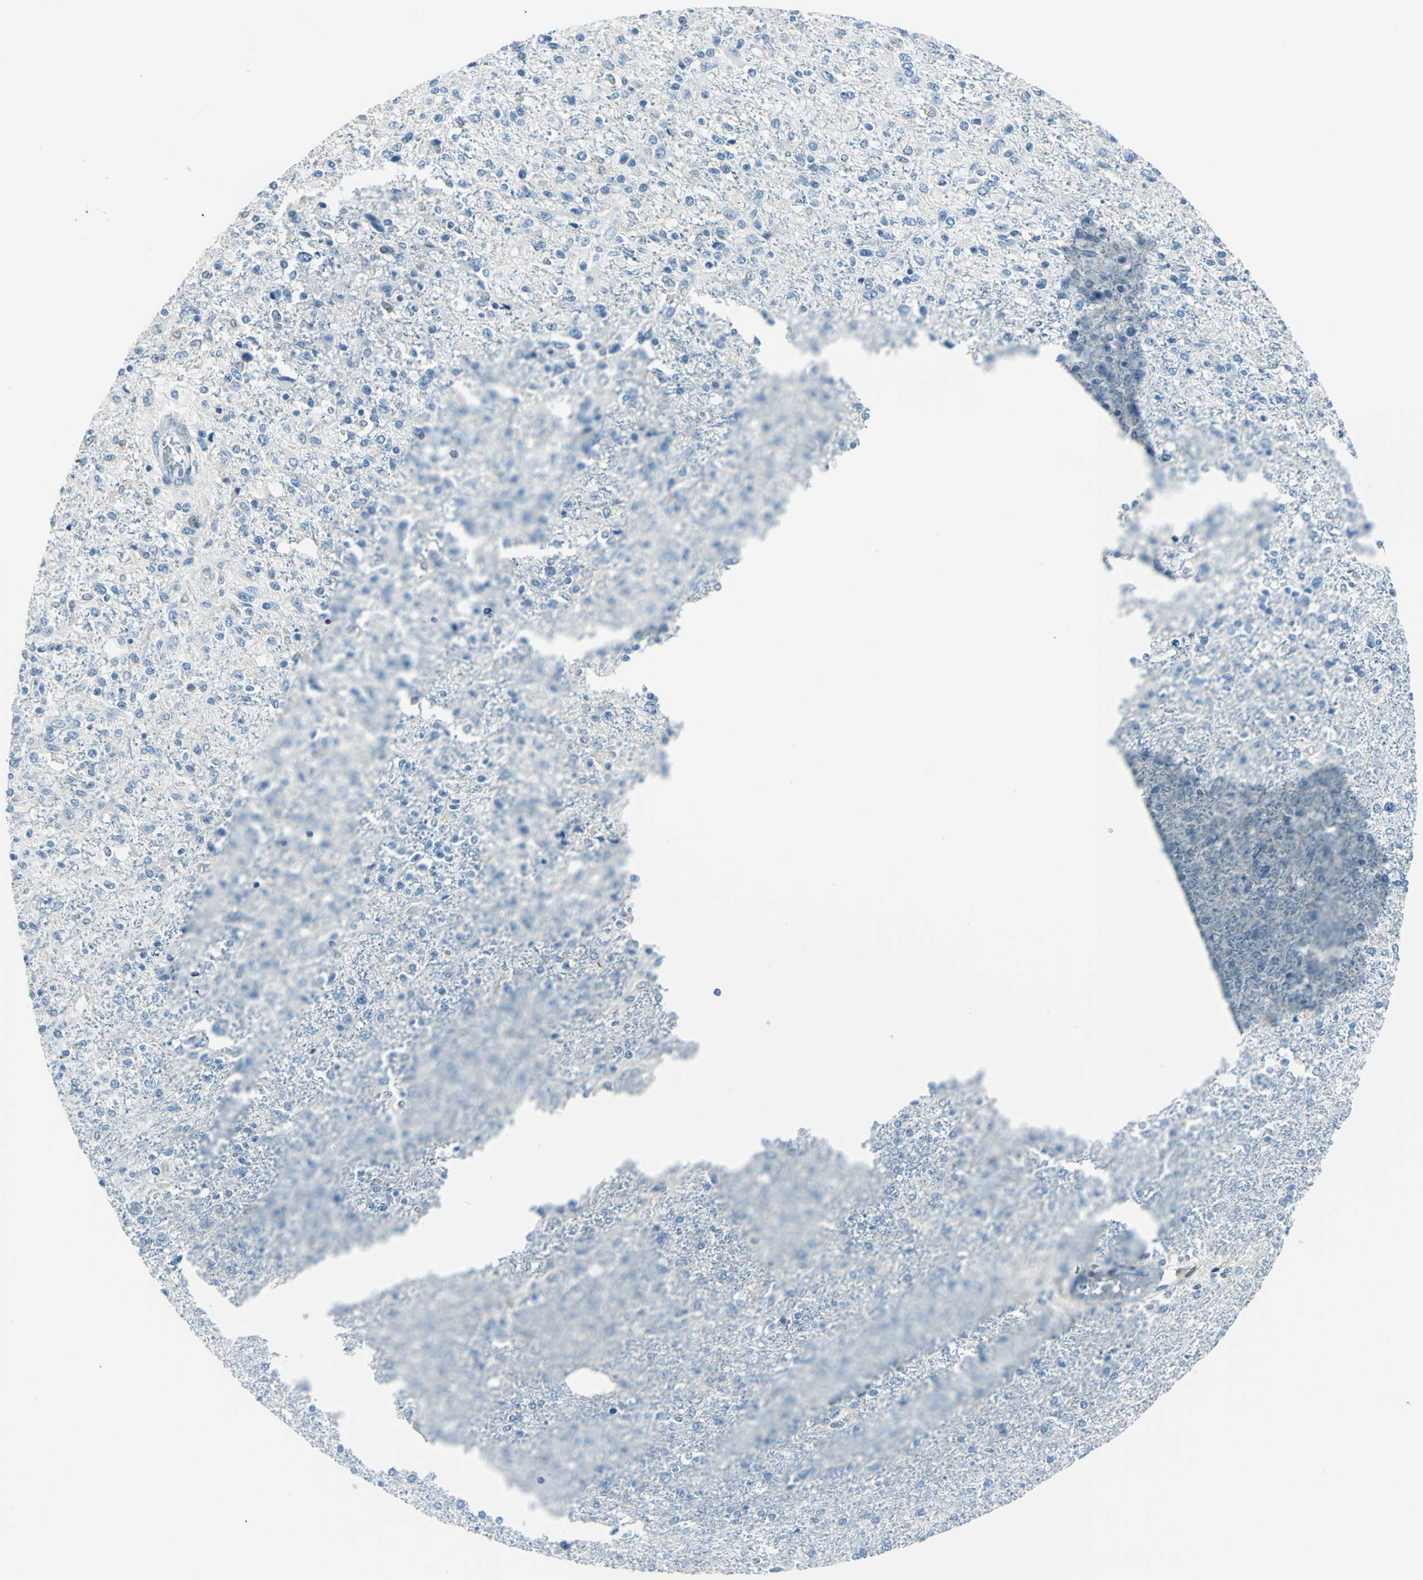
{"staining": {"intensity": "negative", "quantity": "none", "location": "none"}, "tissue": "glioma", "cell_type": "Tumor cells", "image_type": "cancer", "snomed": [{"axis": "morphology", "description": "Glioma, malignant, High grade"}, {"axis": "topography", "description": "Cerebral cortex"}], "caption": "Tumor cells show no significant expression in glioma.", "gene": "AKR1A1", "patient": {"sex": "male", "age": 76}}